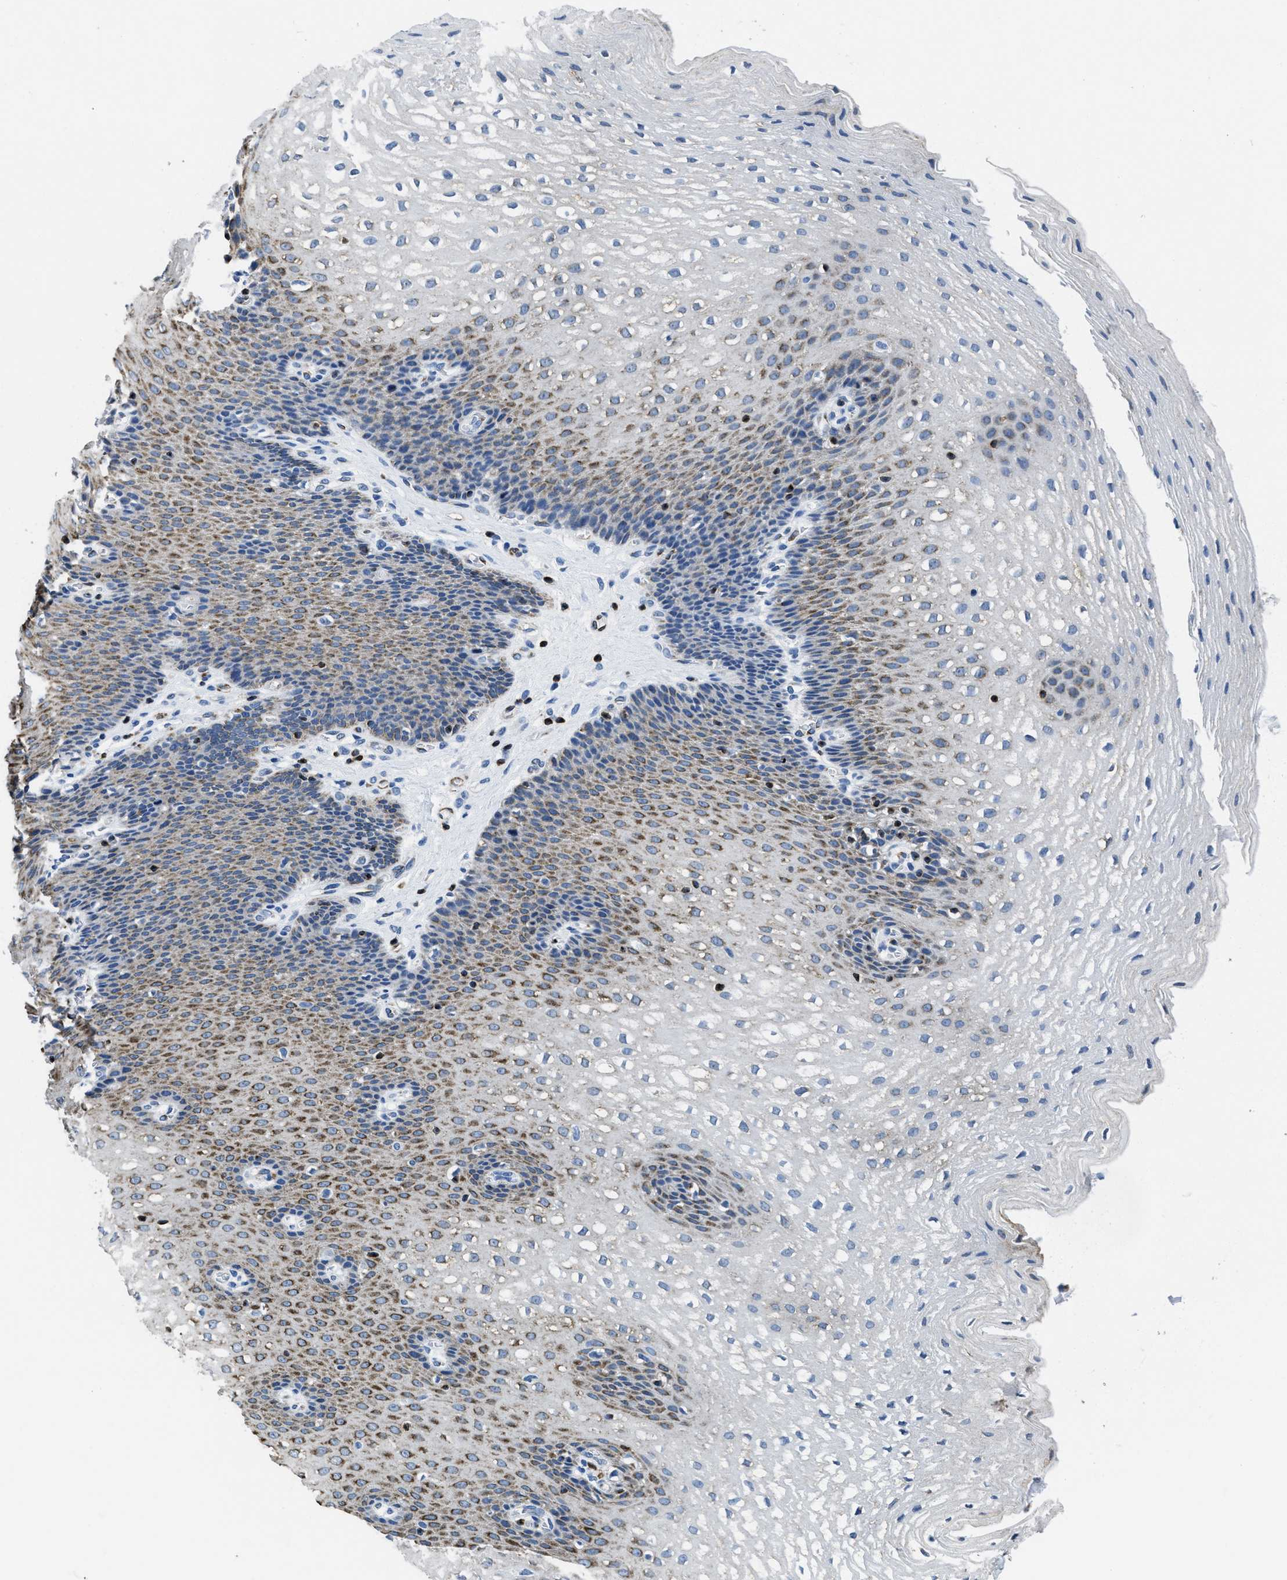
{"staining": {"intensity": "moderate", "quantity": "25%-75%", "location": "cytoplasmic/membranous"}, "tissue": "esophagus", "cell_type": "Squamous epithelial cells", "image_type": "normal", "snomed": [{"axis": "morphology", "description": "Normal tissue, NOS"}, {"axis": "topography", "description": "Esophagus"}], "caption": "Esophagus stained for a protein (brown) exhibits moderate cytoplasmic/membranous positive positivity in about 25%-75% of squamous epithelial cells.", "gene": "ITGA3", "patient": {"sex": "male", "age": 48}}